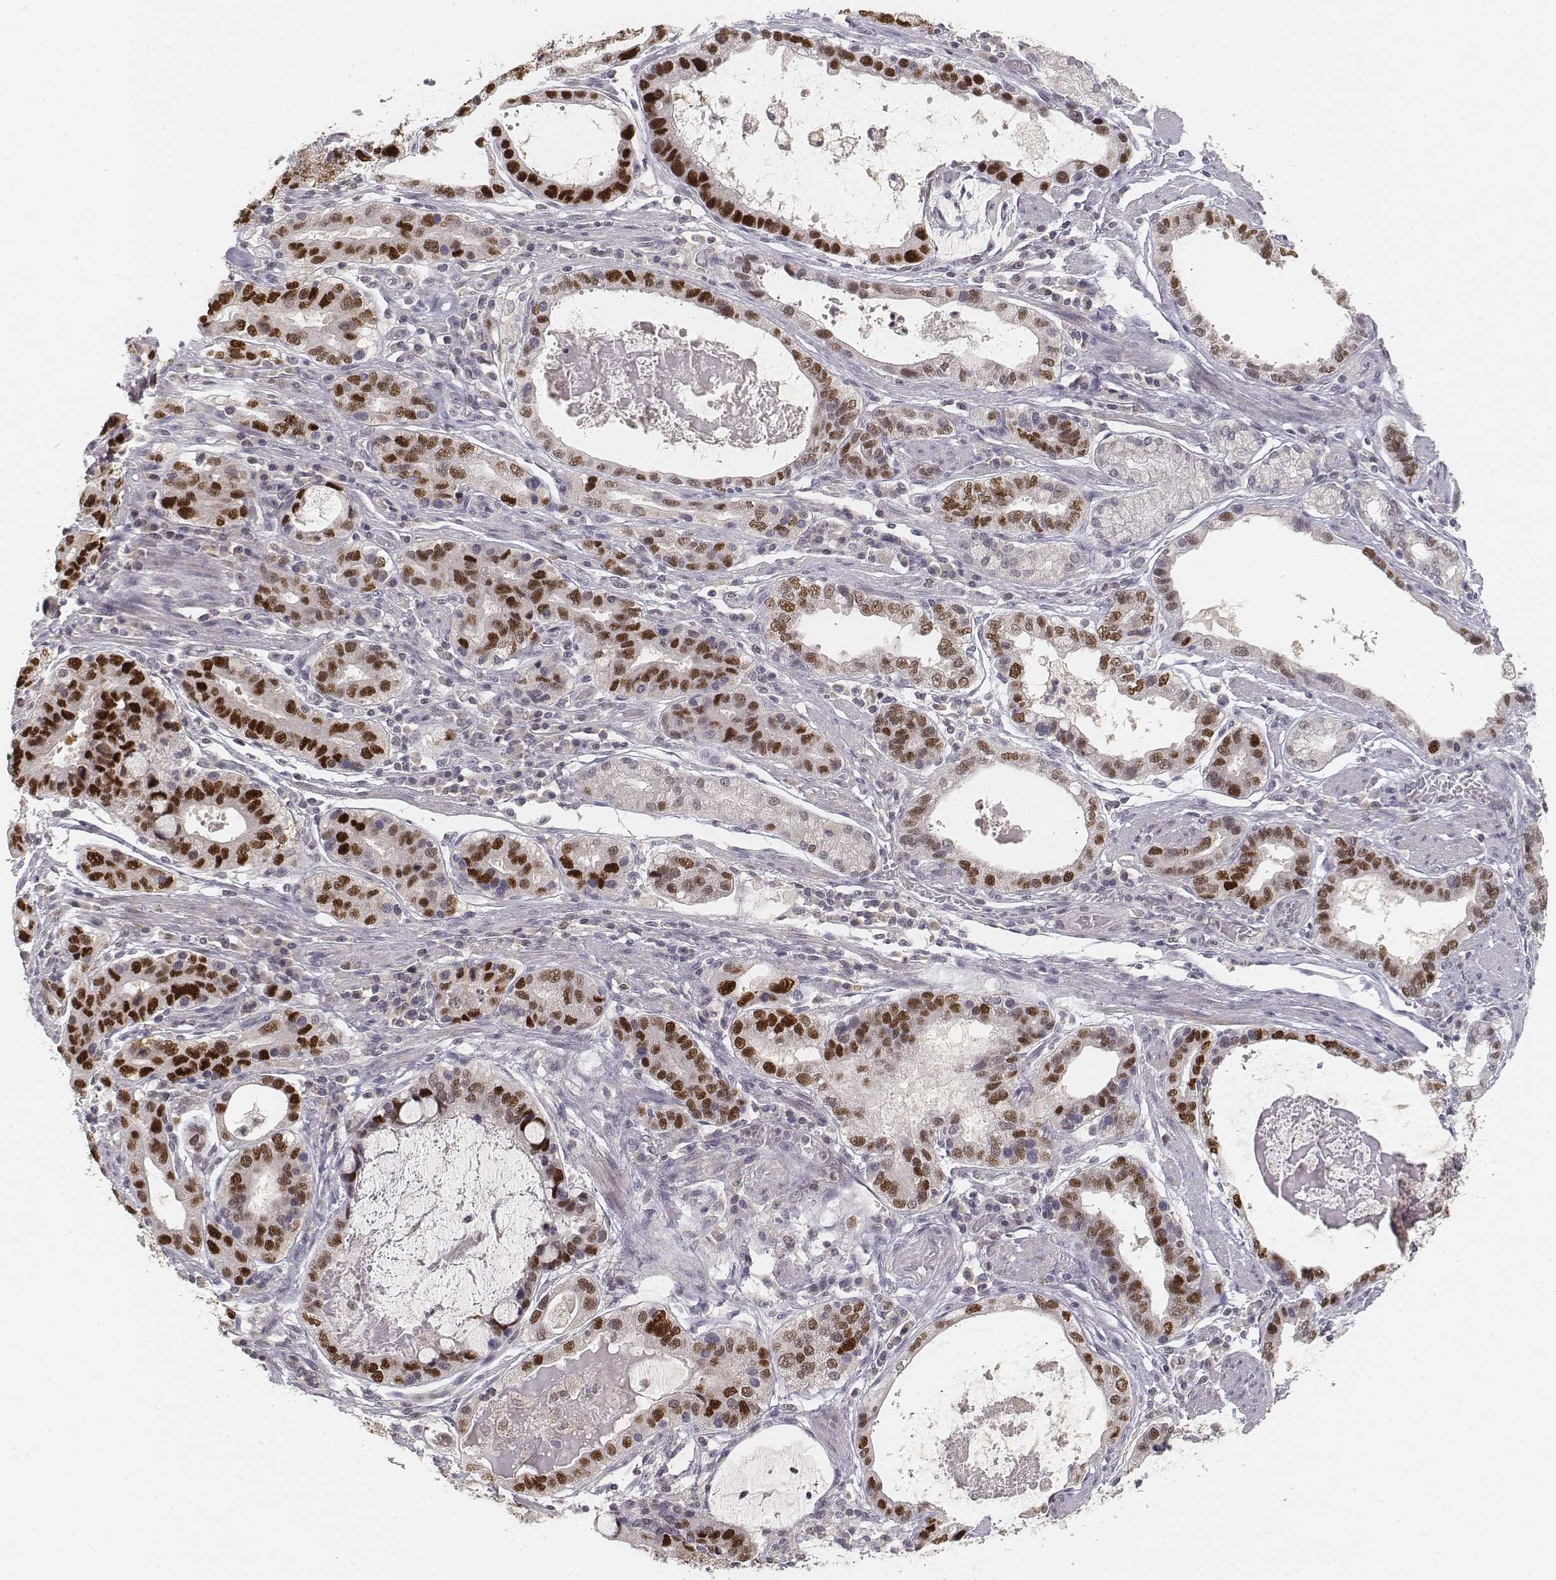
{"staining": {"intensity": "strong", "quantity": ">75%", "location": "nuclear"}, "tissue": "stomach cancer", "cell_type": "Tumor cells", "image_type": "cancer", "snomed": [{"axis": "morphology", "description": "Adenocarcinoma, NOS"}, {"axis": "topography", "description": "Stomach, lower"}], "caption": "Protein expression analysis of stomach adenocarcinoma reveals strong nuclear staining in approximately >75% of tumor cells. The protein is shown in brown color, while the nuclei are stained blue.", "gene": "FANCD2", "patient": {"sex": "female", "age": 76}}